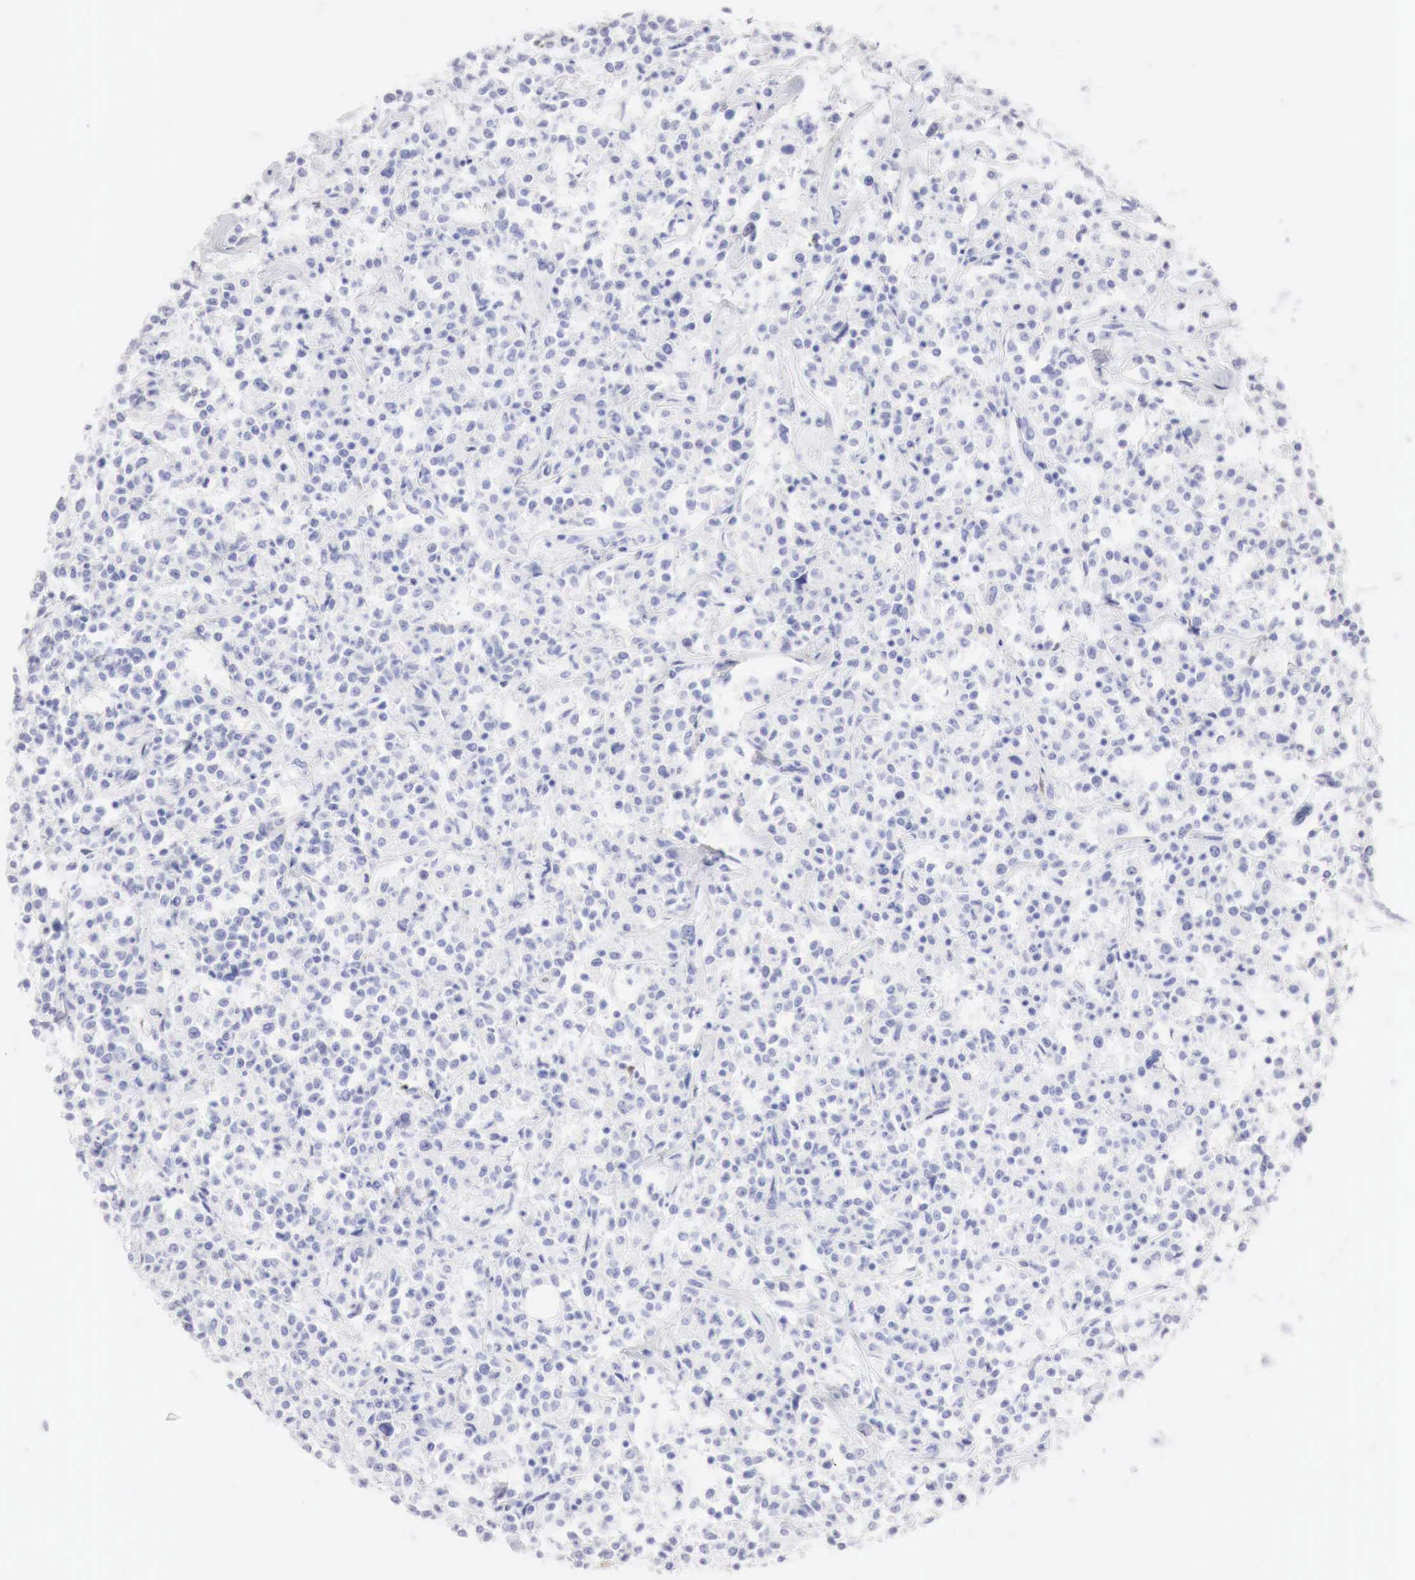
{"staining": {"intensity": "negative", "quantity": "none", "location": "none"}, "tissue": "lymphoma", "cell_type": "Tumor cells", "image_type": "cancer", "snomed": [{"axis": "morphology", "description": "Malignant lymphoma, non-Hodgkin's type, Low grade"}, {"axis": "topography", "description": "Small intestine"}], "caption": "Tumor cells are negative for protein expression in human lymphoma.", "gene": "CDKN2A", "patient": {"sex": "female", "age": 59}}